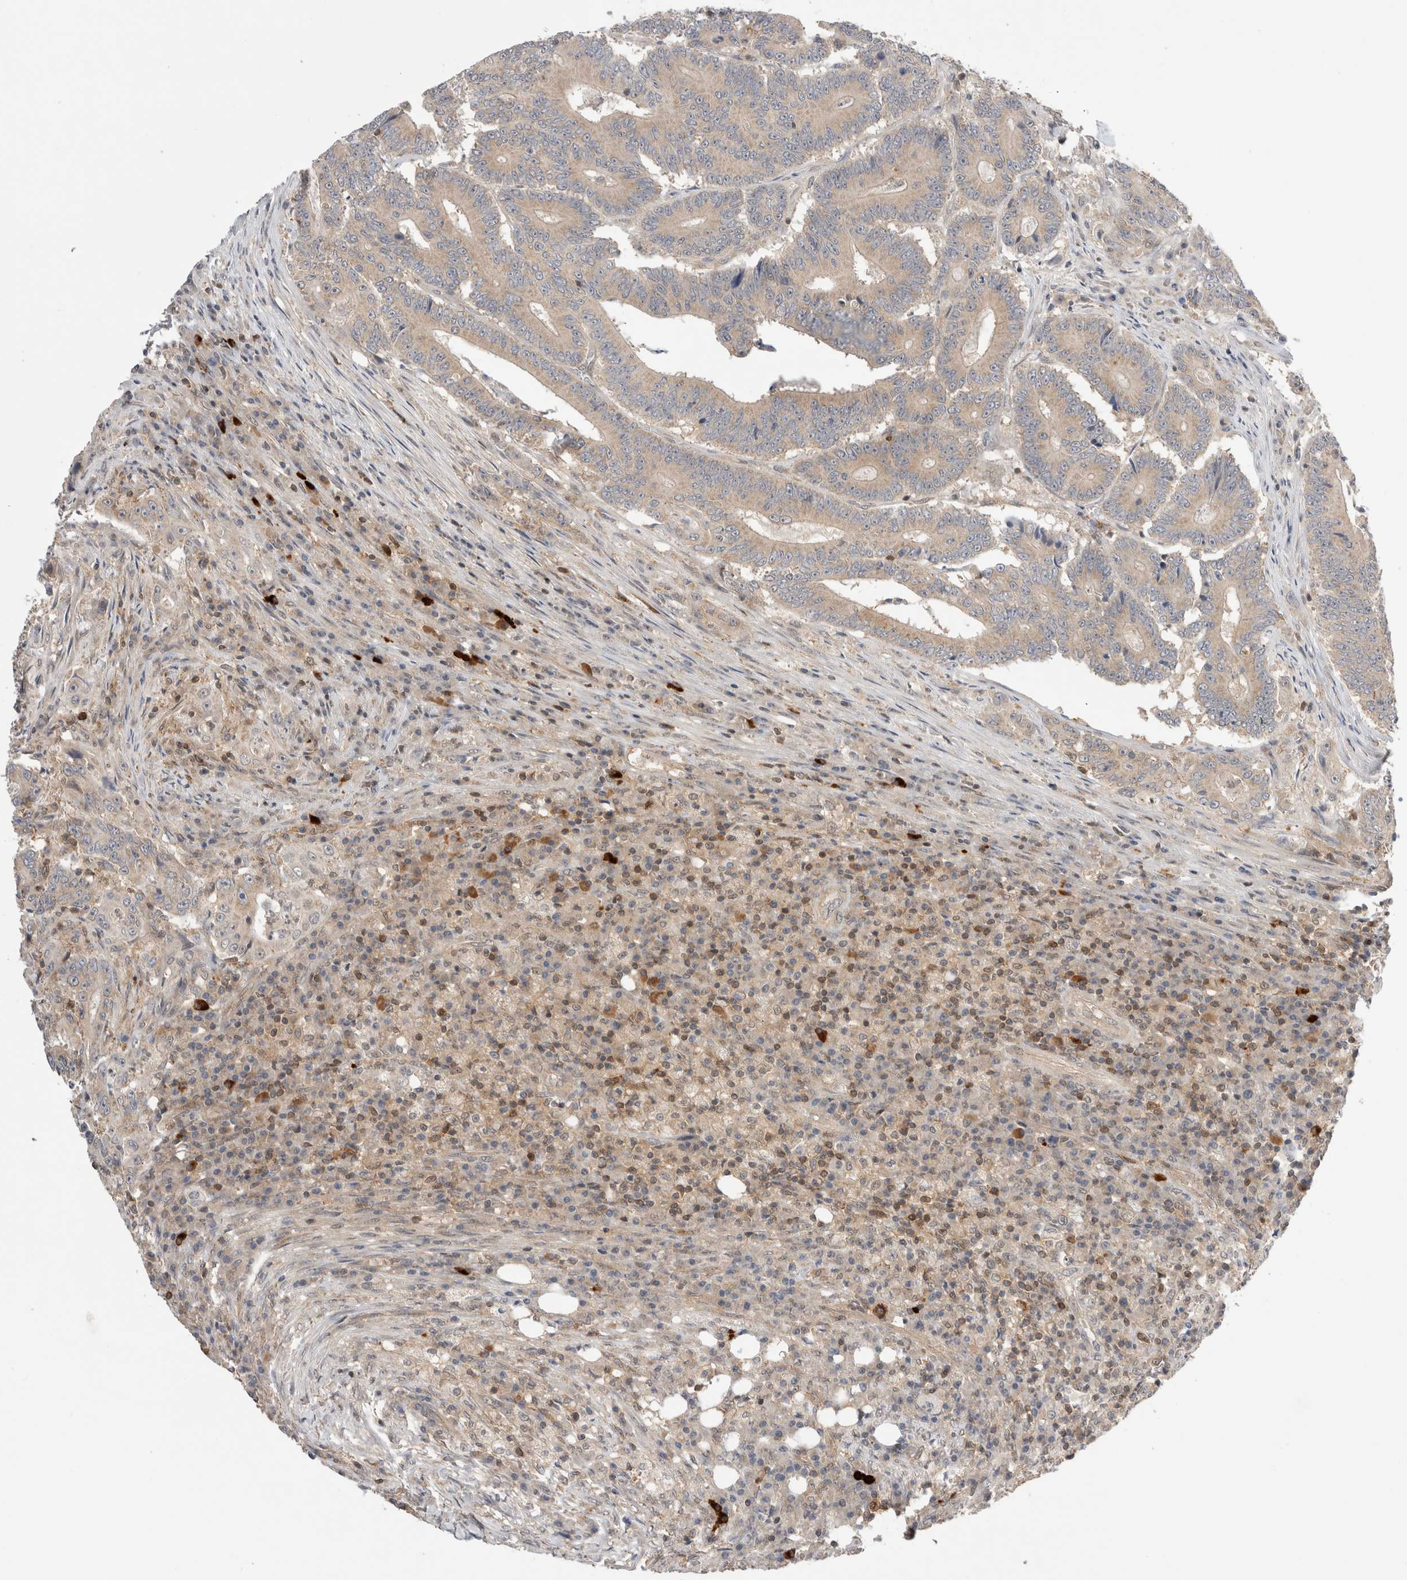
{"staining": {"intensity": "weak", "quantity": "25%-75%", "location": "cytoplasmic/membranous"}, "tissue": "colorectal cancer", "cell_type": "Tumor cells", "image_type": "cancer", "snomed": [{"axis": "morphology", "description": "Adenocarcinoma, NOS"}, {"axis": "topography", "description": "Colon"}], "caption": "DAB (3,3'-diaminobenzidine) immunohistochemical staining of human adenocarcinoma (colorectal) reveals weak cytoplasmic/membranous protein expression in about 25%-75% of tumor cells. (IHC, brightfield microscopy, high magnification).", "gene": "NFKB1", "patient": {"sex": "male", "age": 83}}